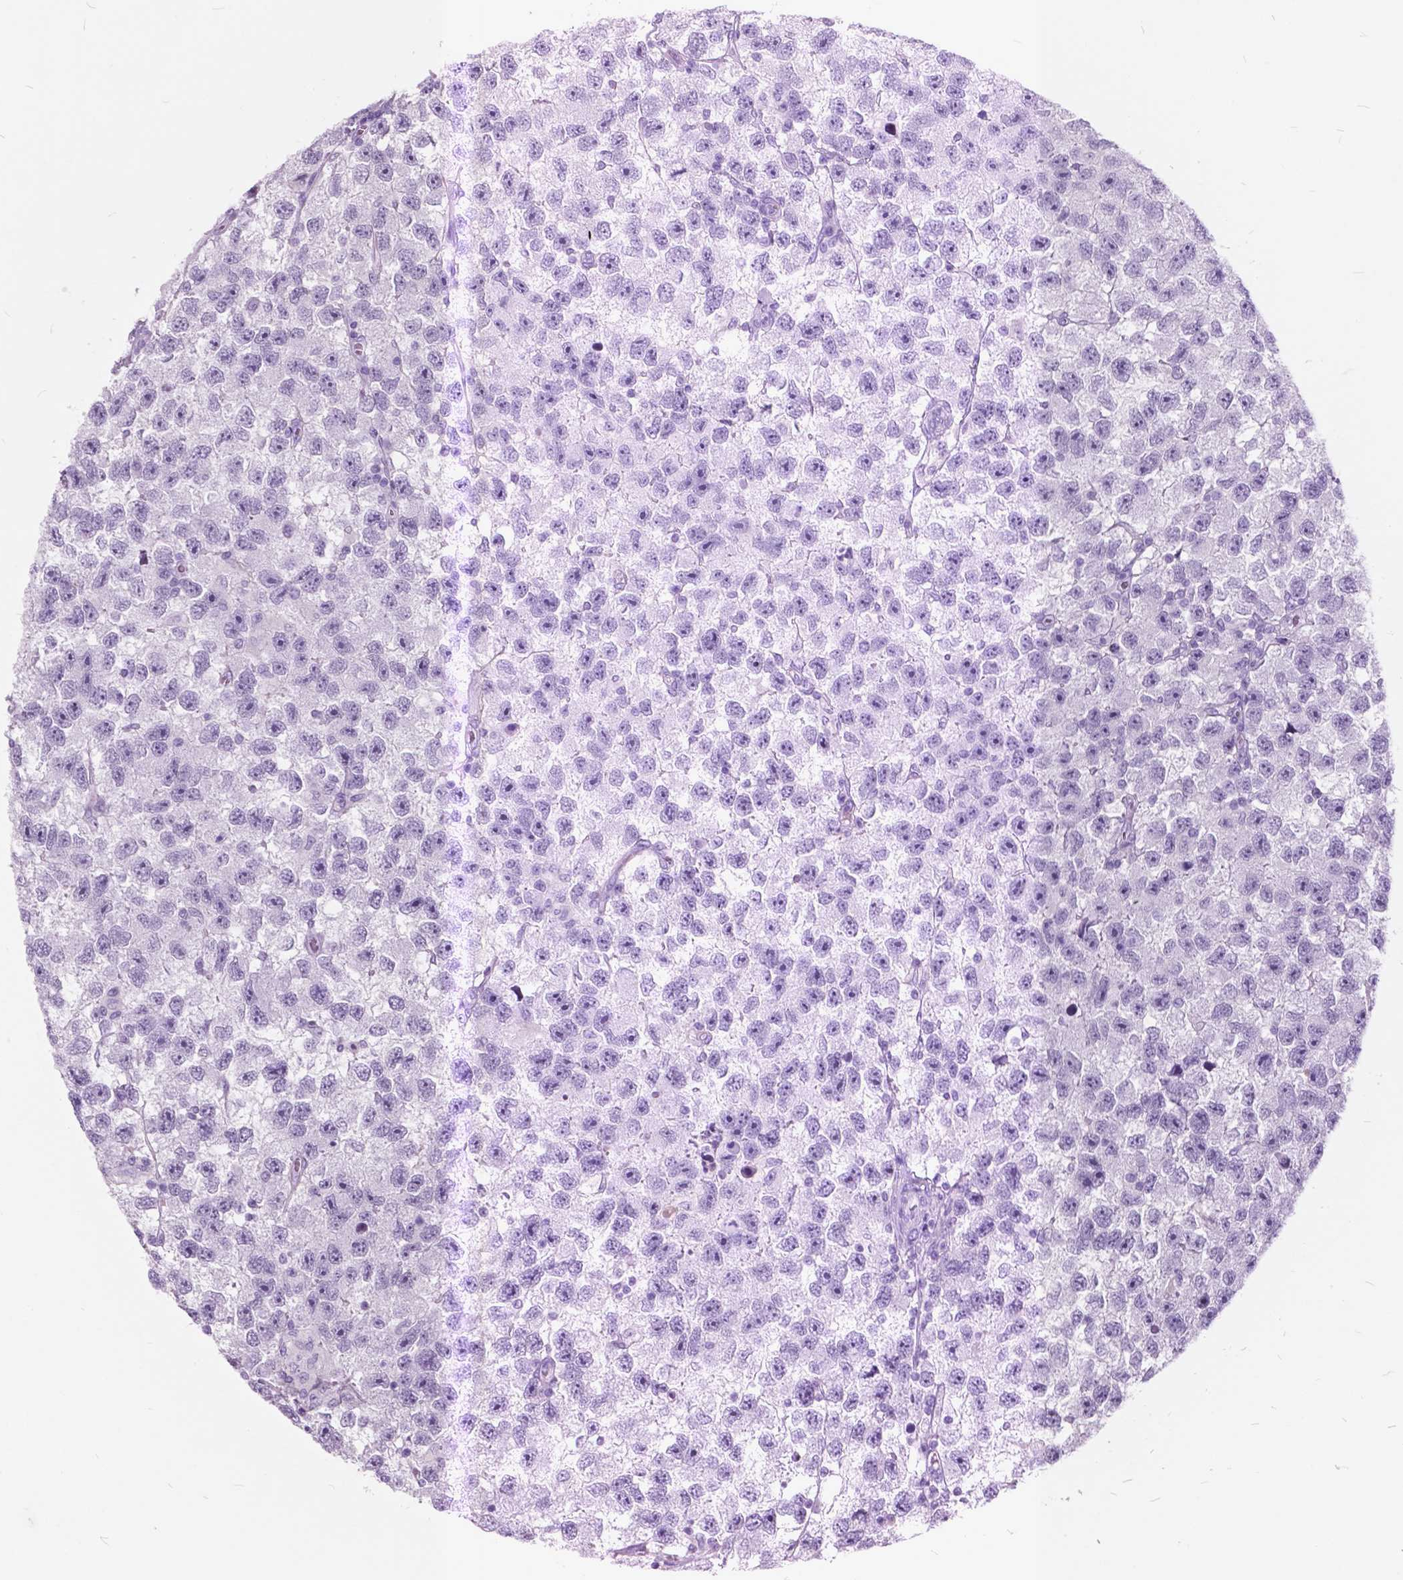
{"staining": {"intensity": "negative", "quantity": "none", "location": "none"}, "tissue": "testis cancer", "cell_type": "Tumor cells", "image_type": "cancer", "snomed": [{"axis": "morphology", "description": "Seminoma, NOS"}, {"axis": "topography", "description": "Testis"}], "caption": "IHC photomicrograph of seminoma (testis) stained for a protein (brown), which reveals no expression in tumor cells.", "gene": "GDF9", "patient": {"sex": "male", "age": 26}}